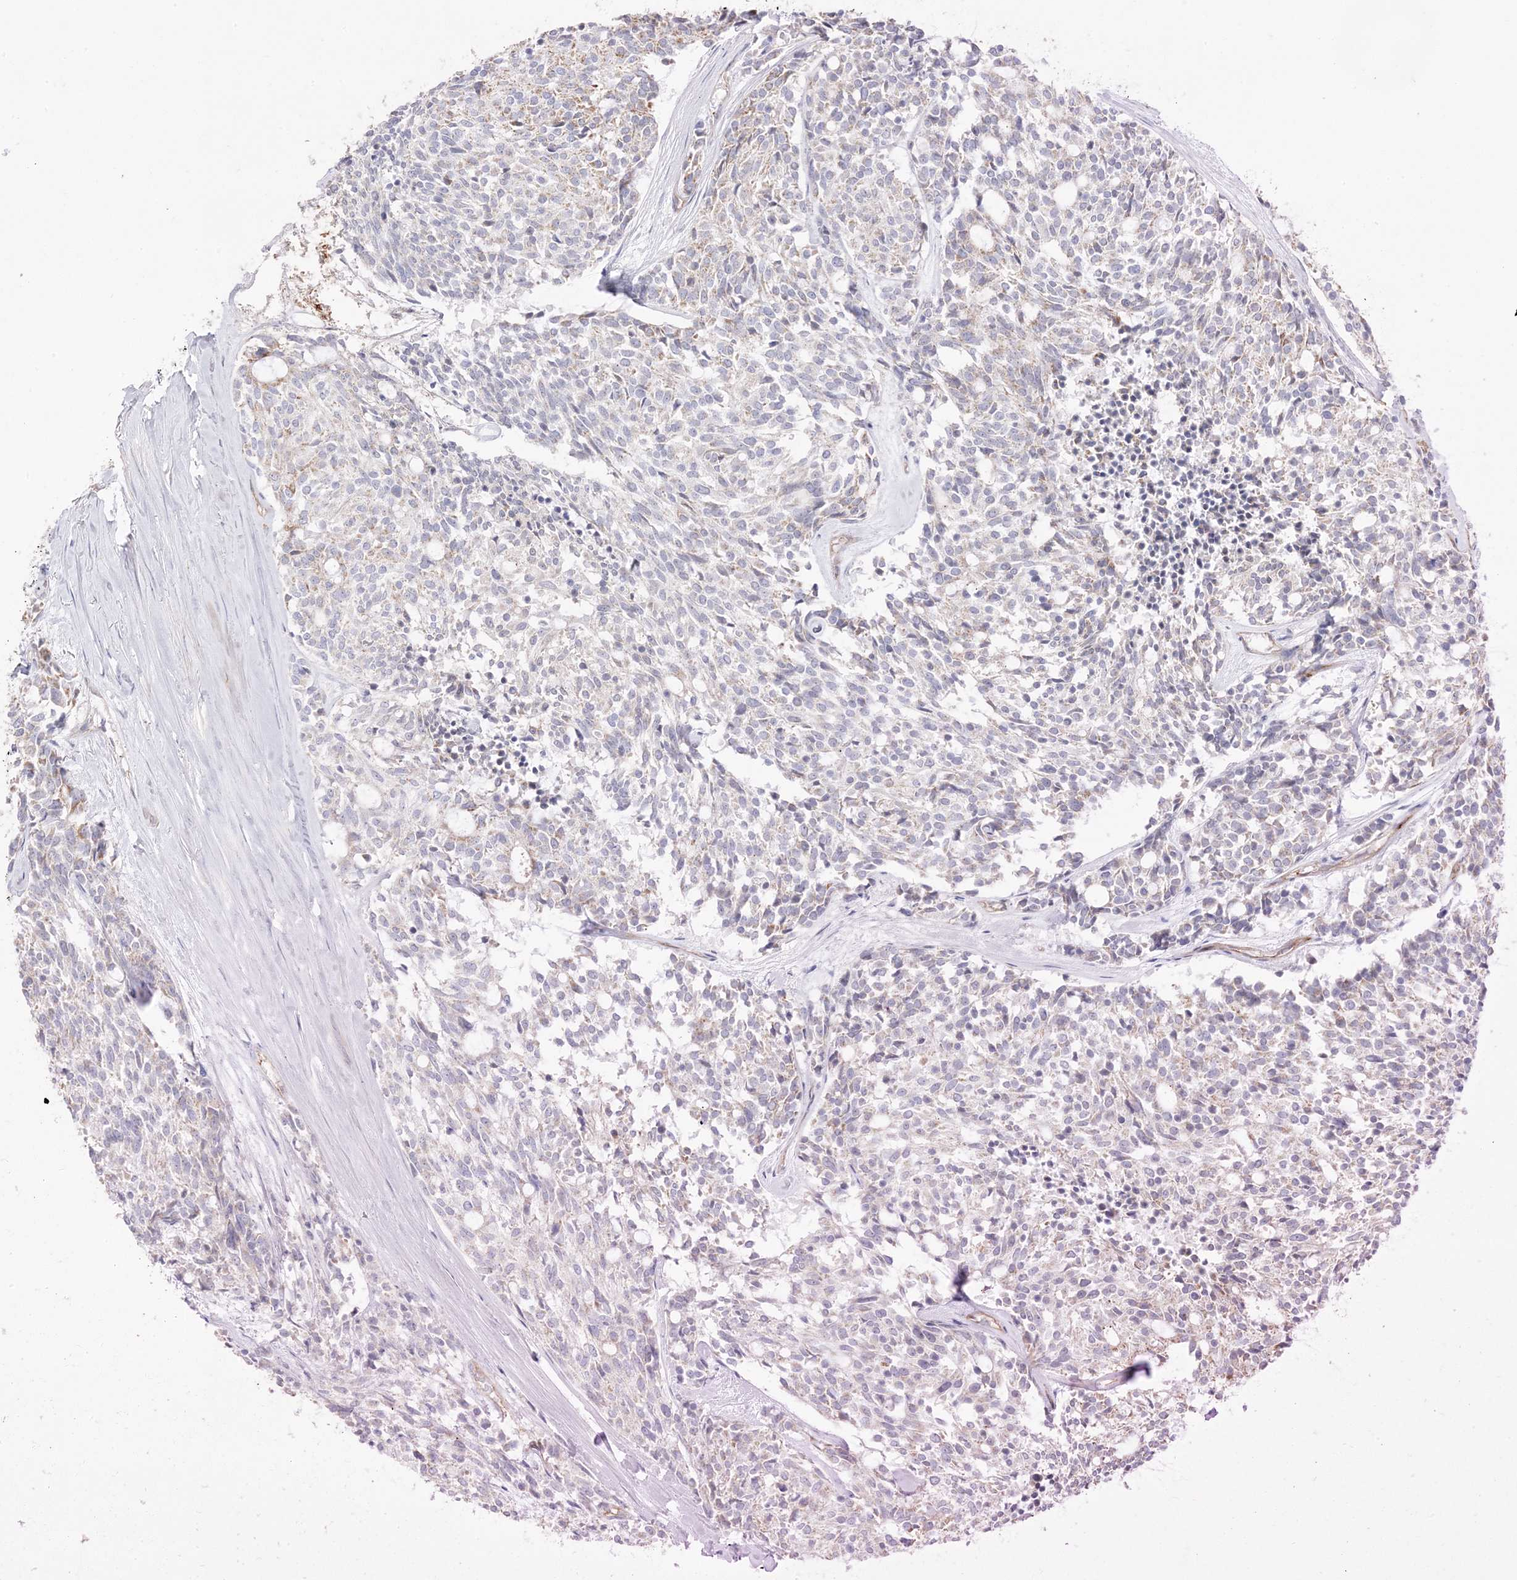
{"staining": {"intensity": "moderate", "quantity": "<25%", "location": "cytoplasmic/membranous"}, "tissue": "carcinoid", "cell_type": "Tumor cells", "image_type": "cancer", "snomed": [{"axis": "morphology", "description": "Carcinoid, malignant, NOS"}, {"axis": "topography", "description": "Pancreas"}], "caption": "Immunohistochemistry (IHC) of human carcinoid (malignant) shows low levels of moderate cytoplasmic/membranous positivity in approximately <25% of tumor cells.", "gene": "TRANK1", "patient": {"sex": "female", "age": 54}}